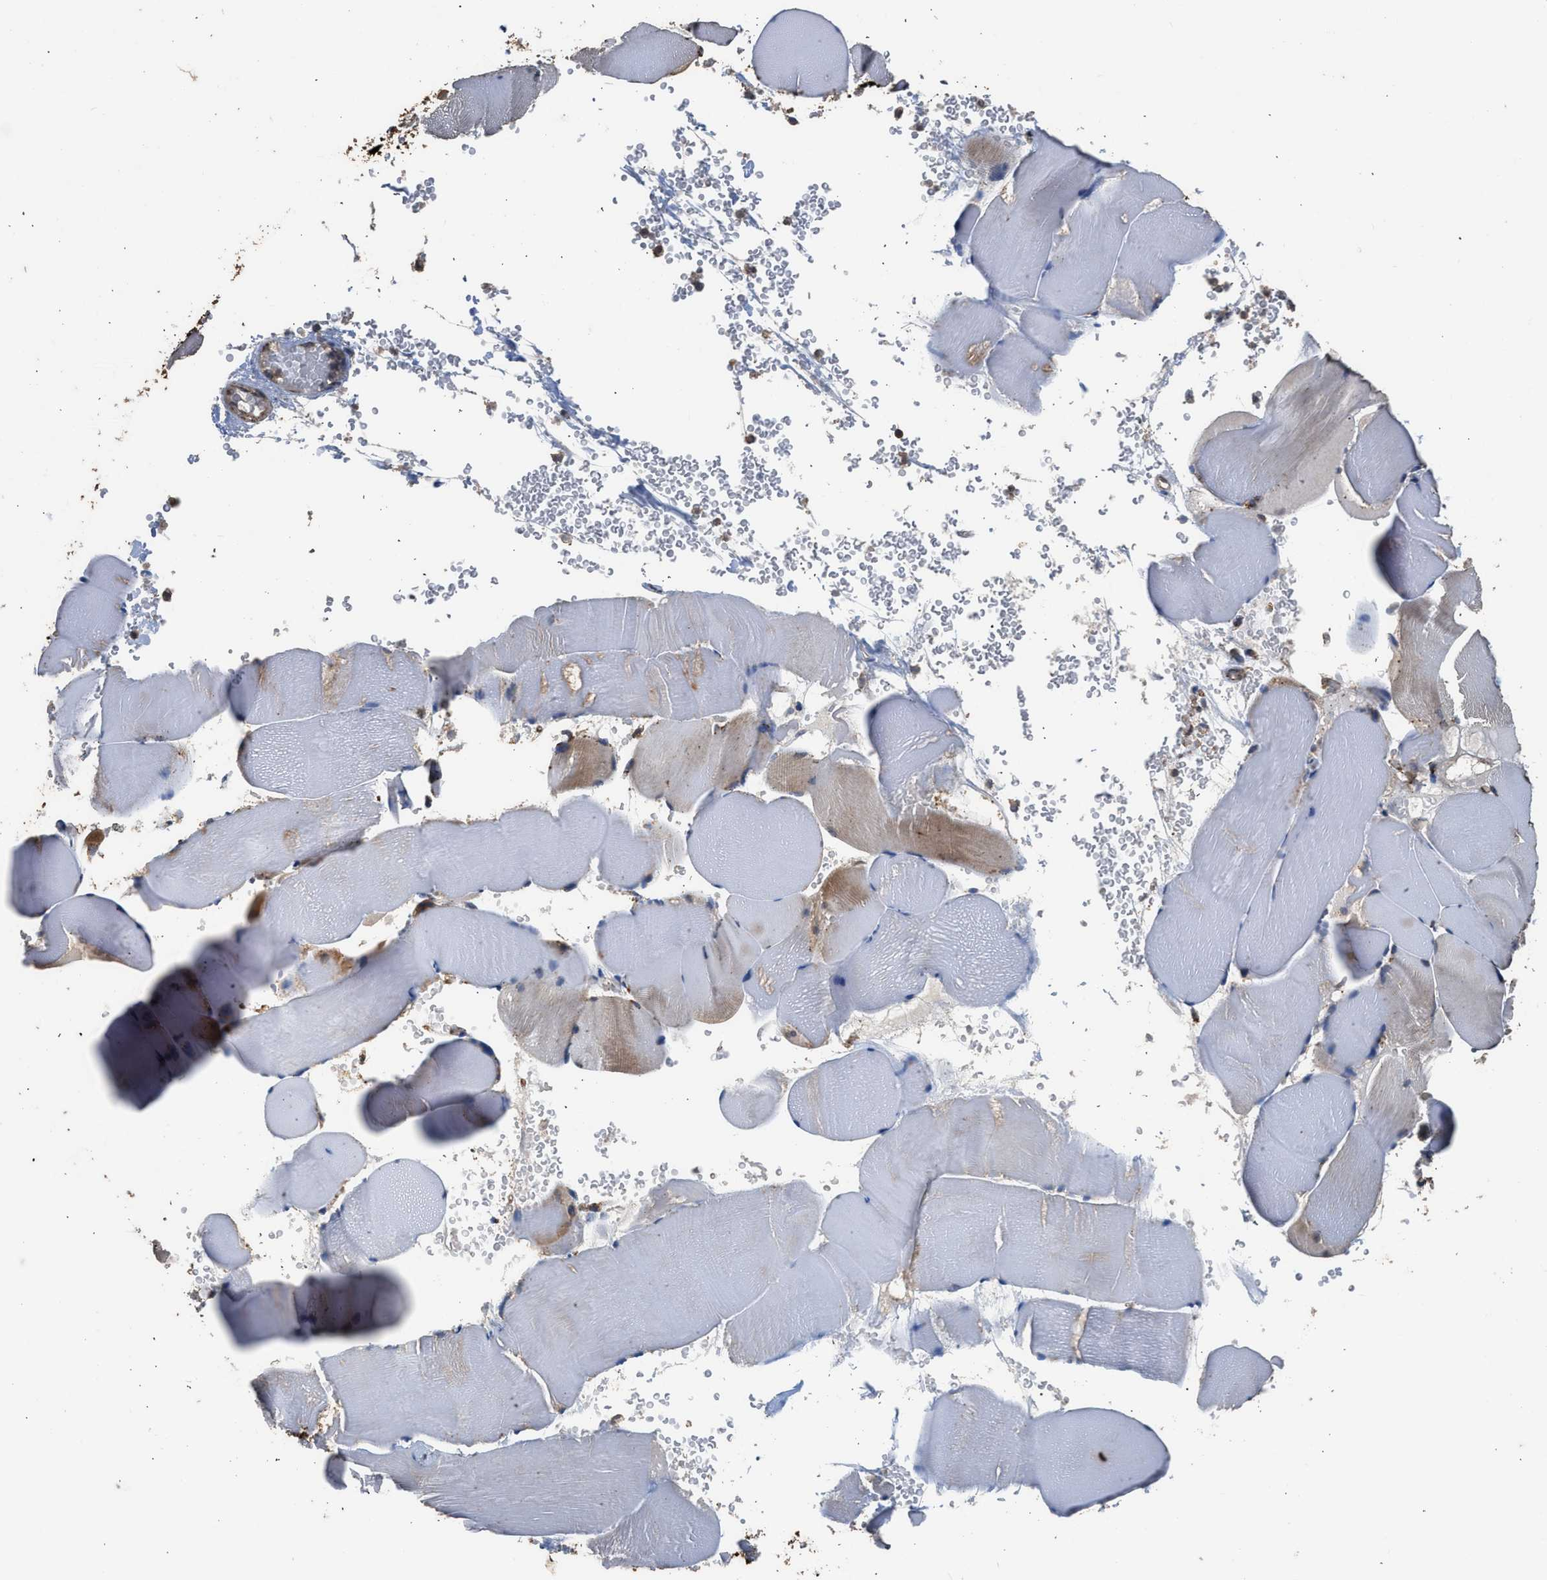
{"staining": {"intensity": "weak", "quantity": "25%-75%", "location": "cytoplasmic/membranous"}, "tissue": "skeletal muscle", "cell_type": "Myocytes", "image_type": "normal", "snomed": [{"axis": "morphology", "description": "Normal tissue, NOS"}, {"axis": "topography", "description": "Skeletal muscle"}], "caption": "IHC of benign human skeletal muscle exhibits low levels of weak cytoplasmic/membranous expression in approximately 25%-75% of myocytes.", "gene": "CTSV", "patient": {"sex": "male", "age": 62}}